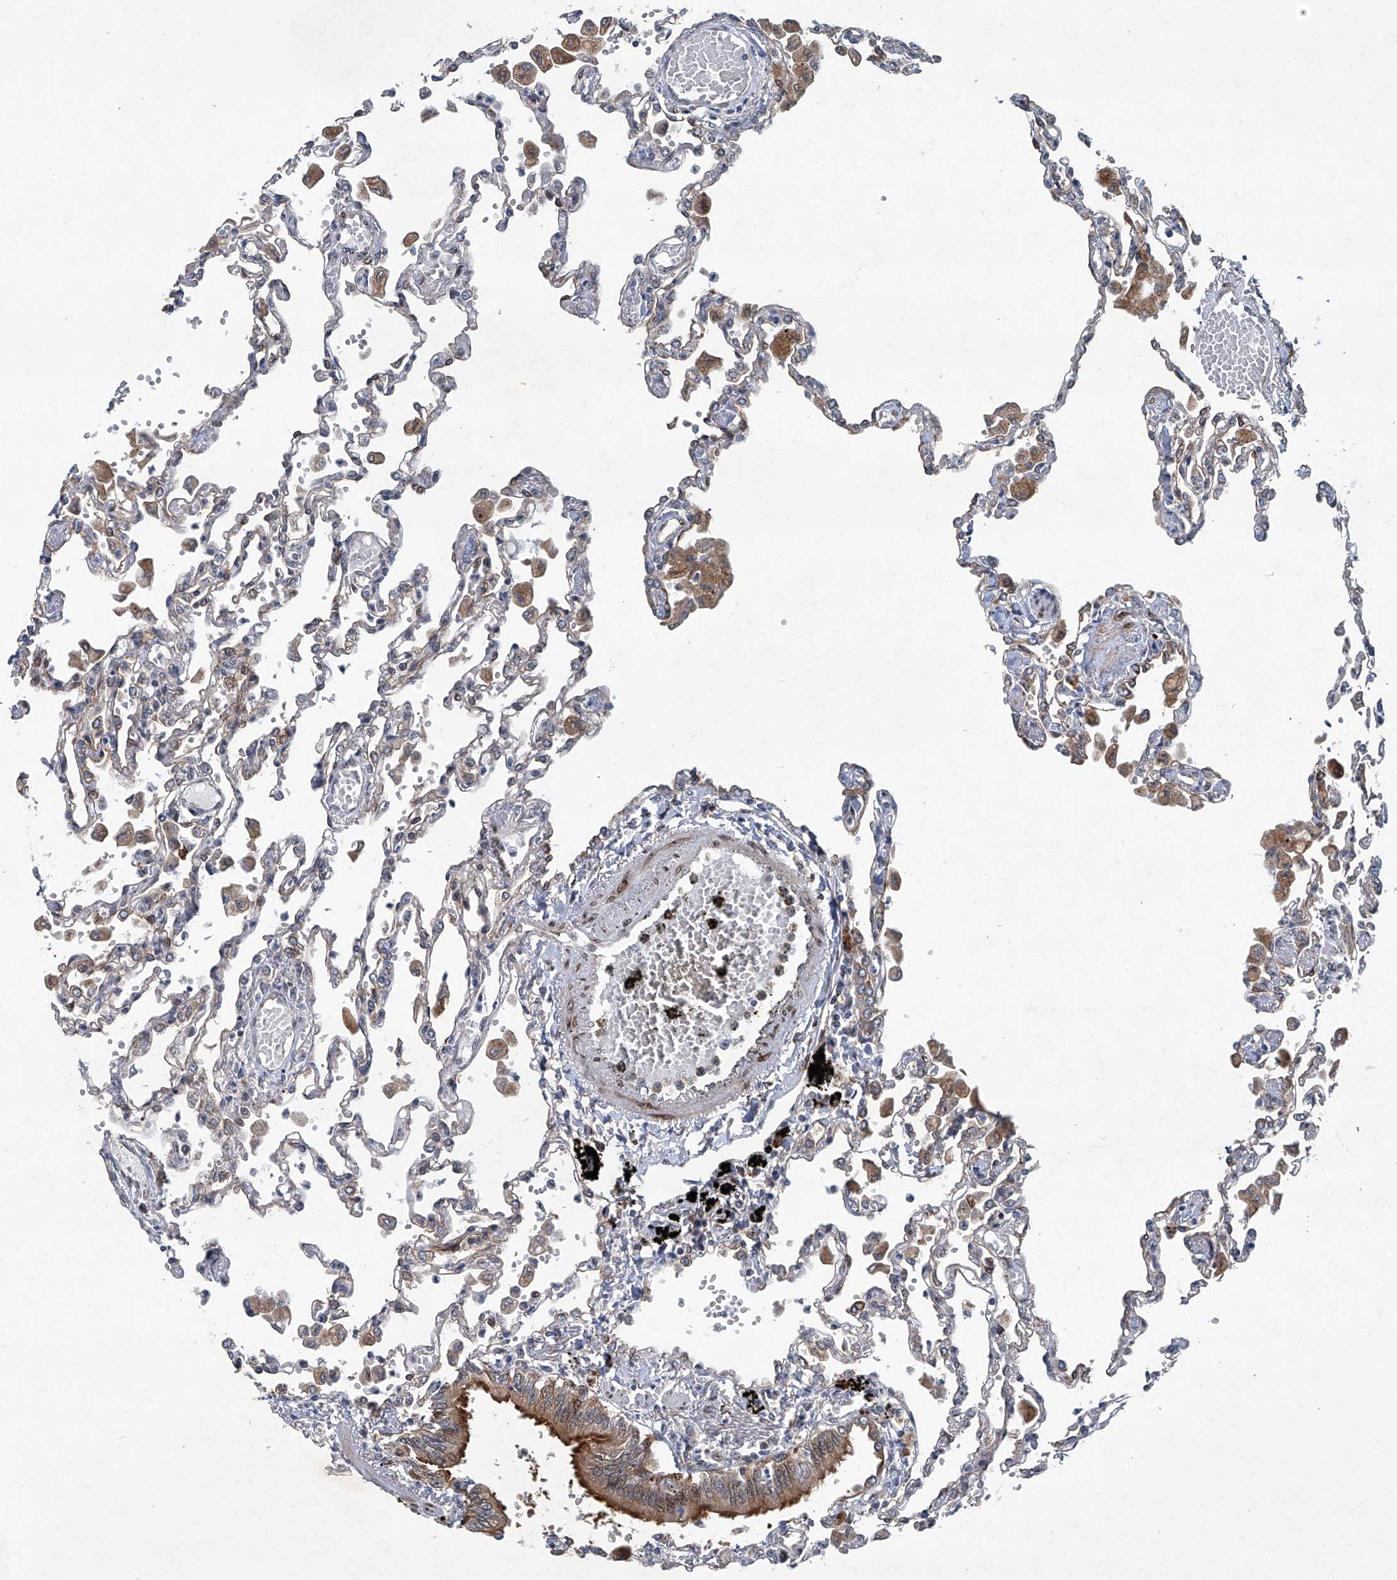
{"staining": {"intensity": "moderate", "quantity": "<25%", "location": "cytoplasmic/membranous"}, "tissue": "lung", "cell_type": "Alveolar cells", "image_type": "normal", "snomed": [{"axis": "morphology", "description": "Normal tissue, NOS"}, {"axis": "topography", "description": "Bronchus"}, {"axis": "topography", "description": "Lung"}], "caption": "Brown immunohistochemical staining in normal lung shows moderate cytoplasmic/membranous staining in approximately <25% of alveolar cells. Immunohistochemistry stains the protein of interest in brown and the nuclei are stained blue.", "gene": "GPR132", "patient": {"sex": "female", "age": 49}}